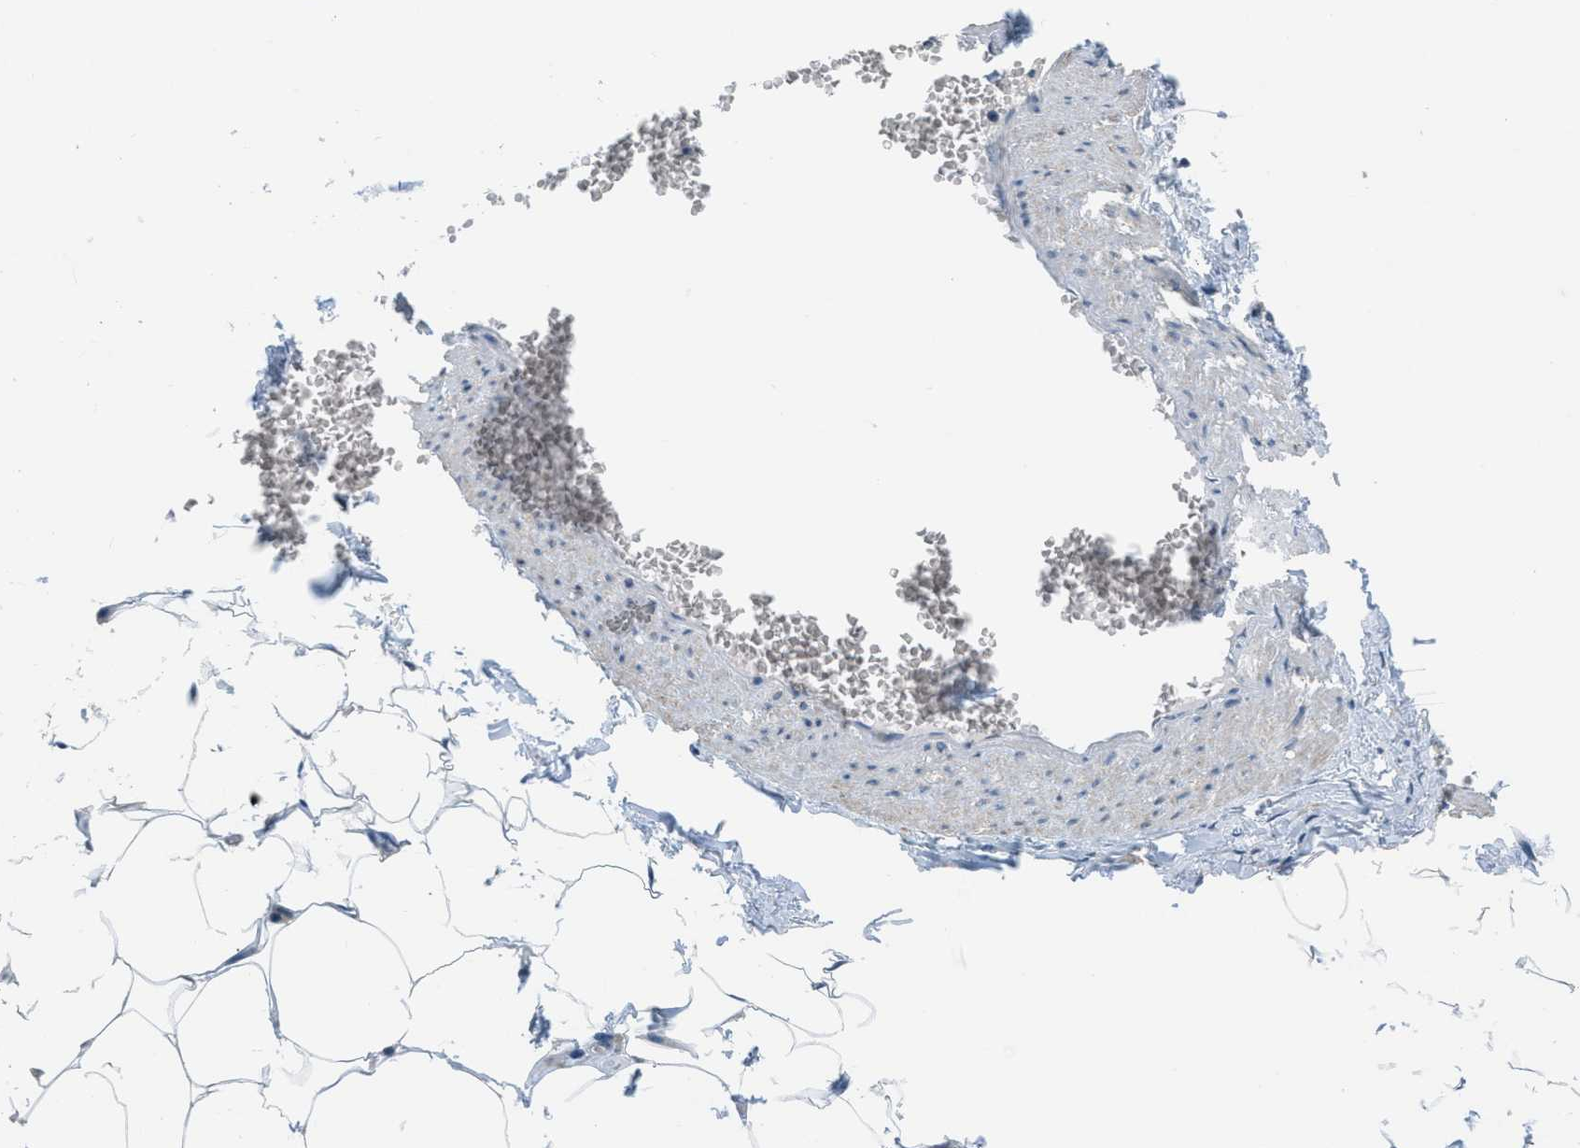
{"staining": {"intensity": "weak", "quantity": "25%-75%", "location": "cytoplasmic/membranous"}, "tissue": "adipose tissue", "cell_type": "Adipocytes", "image_type": "normal", "snomed": [{"axis": "morphology", "description": "Normal tissue, NOS"}, {"axis": "topography", "description": "Vascular tissue"}], "caption": "Adipose tissue stained with a brown dye displays weak cytoplasmic/membranous positive positivity in about 25%-75% of adipocytes.", "gene": "NAT1", "patient": {"sex": "male", "age": 41}}